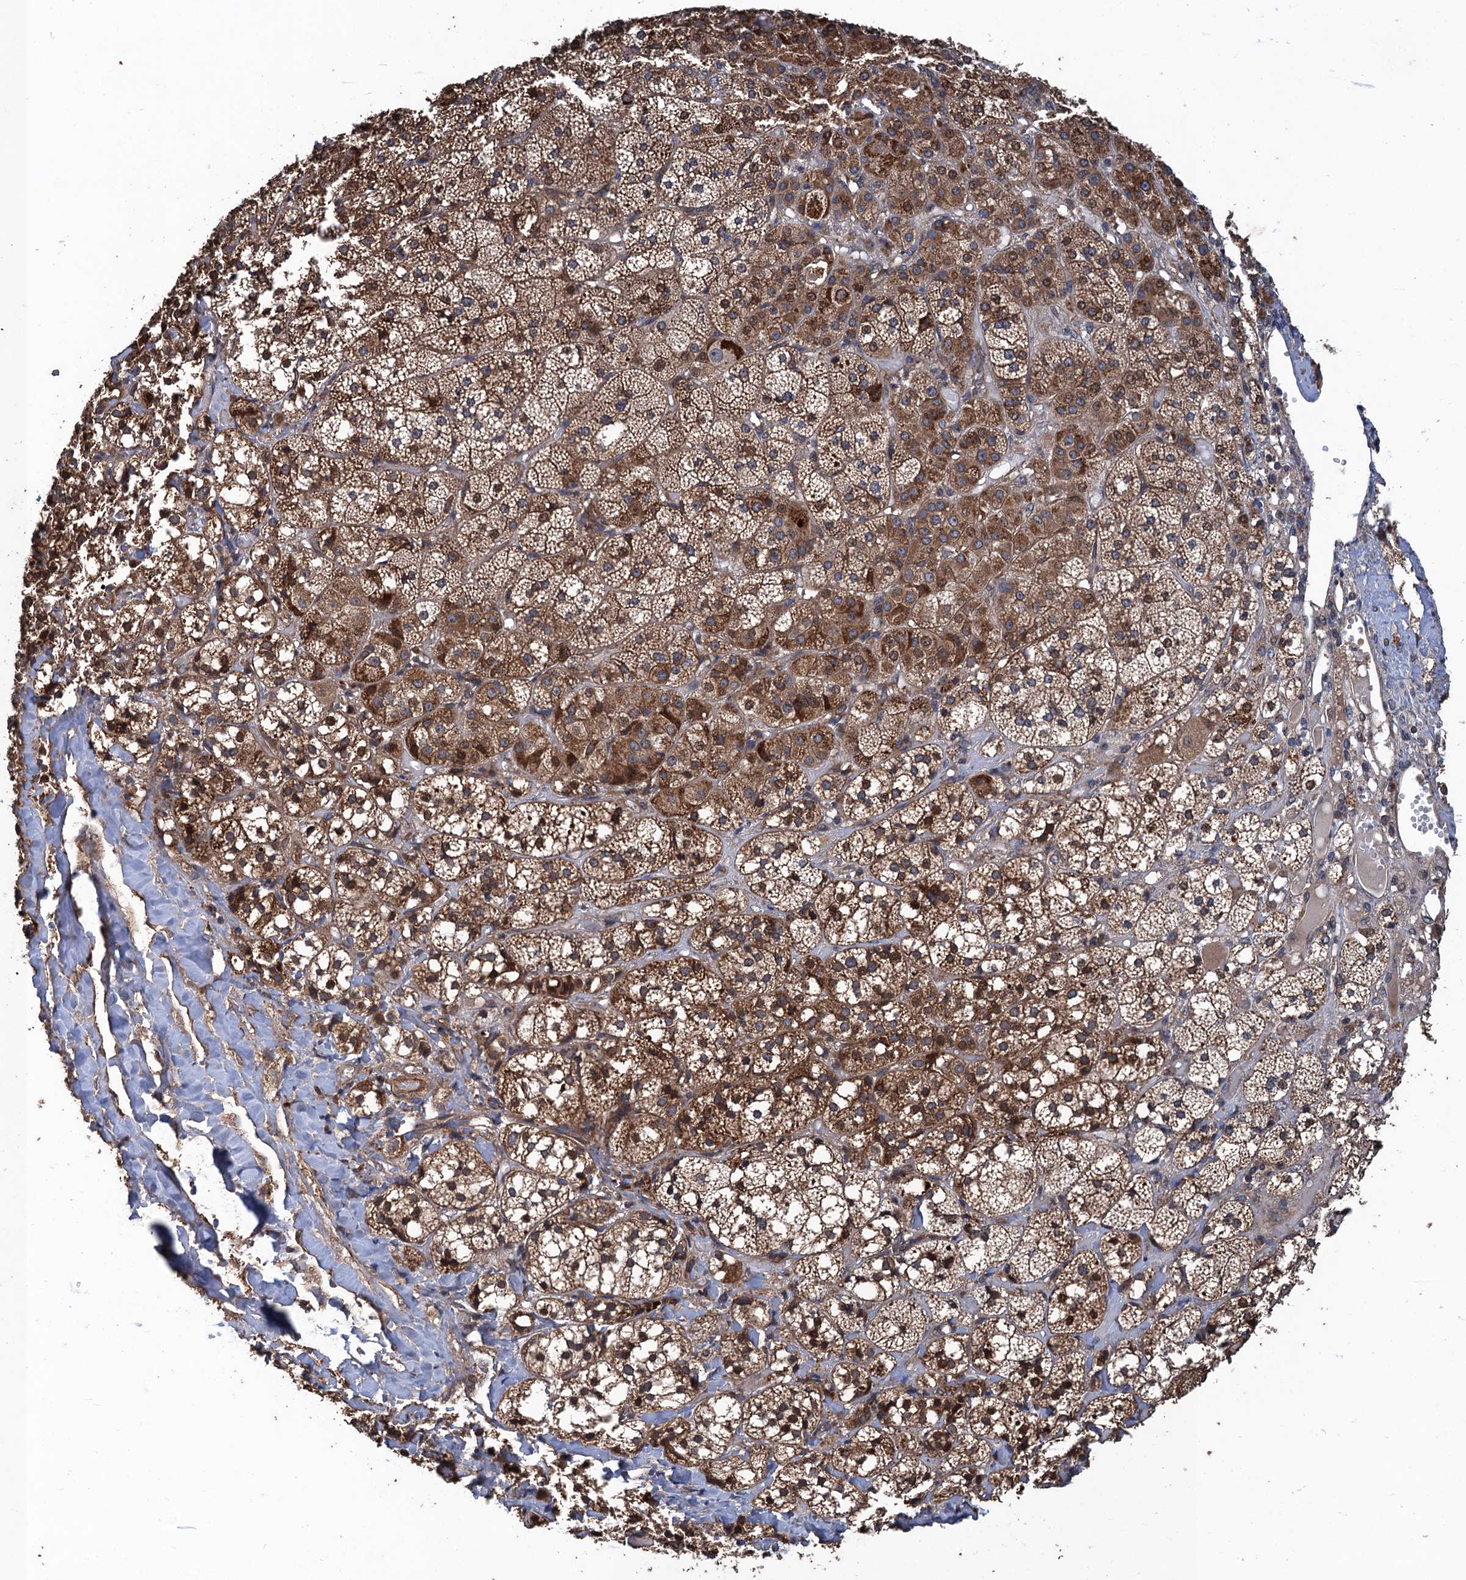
{"staining": {"intensity": "strong", "quantity": "25%-75%", "location": "cytoplasmic/membranous"}, "tissue": "adrenal gland", "cell_type": "Glandular cells", "image_type": "normal", "snomed": [{"axis": "morphology", "description": "Normal tissue, NOS"}, {"axis": "topography", "description": "Adrenal gland"}], "caption": "Glandular cells show strong cytoplasmic/membranous positivity in approximately 25%-75% of cells in normal adrenal gland. (Stains: DAB (3,3'-diaminobenzidine) in brown, nuclei in blue, Microscopy: brightfield microscopy at high magnification).", "gene": "PPP4R1", "patient": {"sex": "female", "age": 61}}